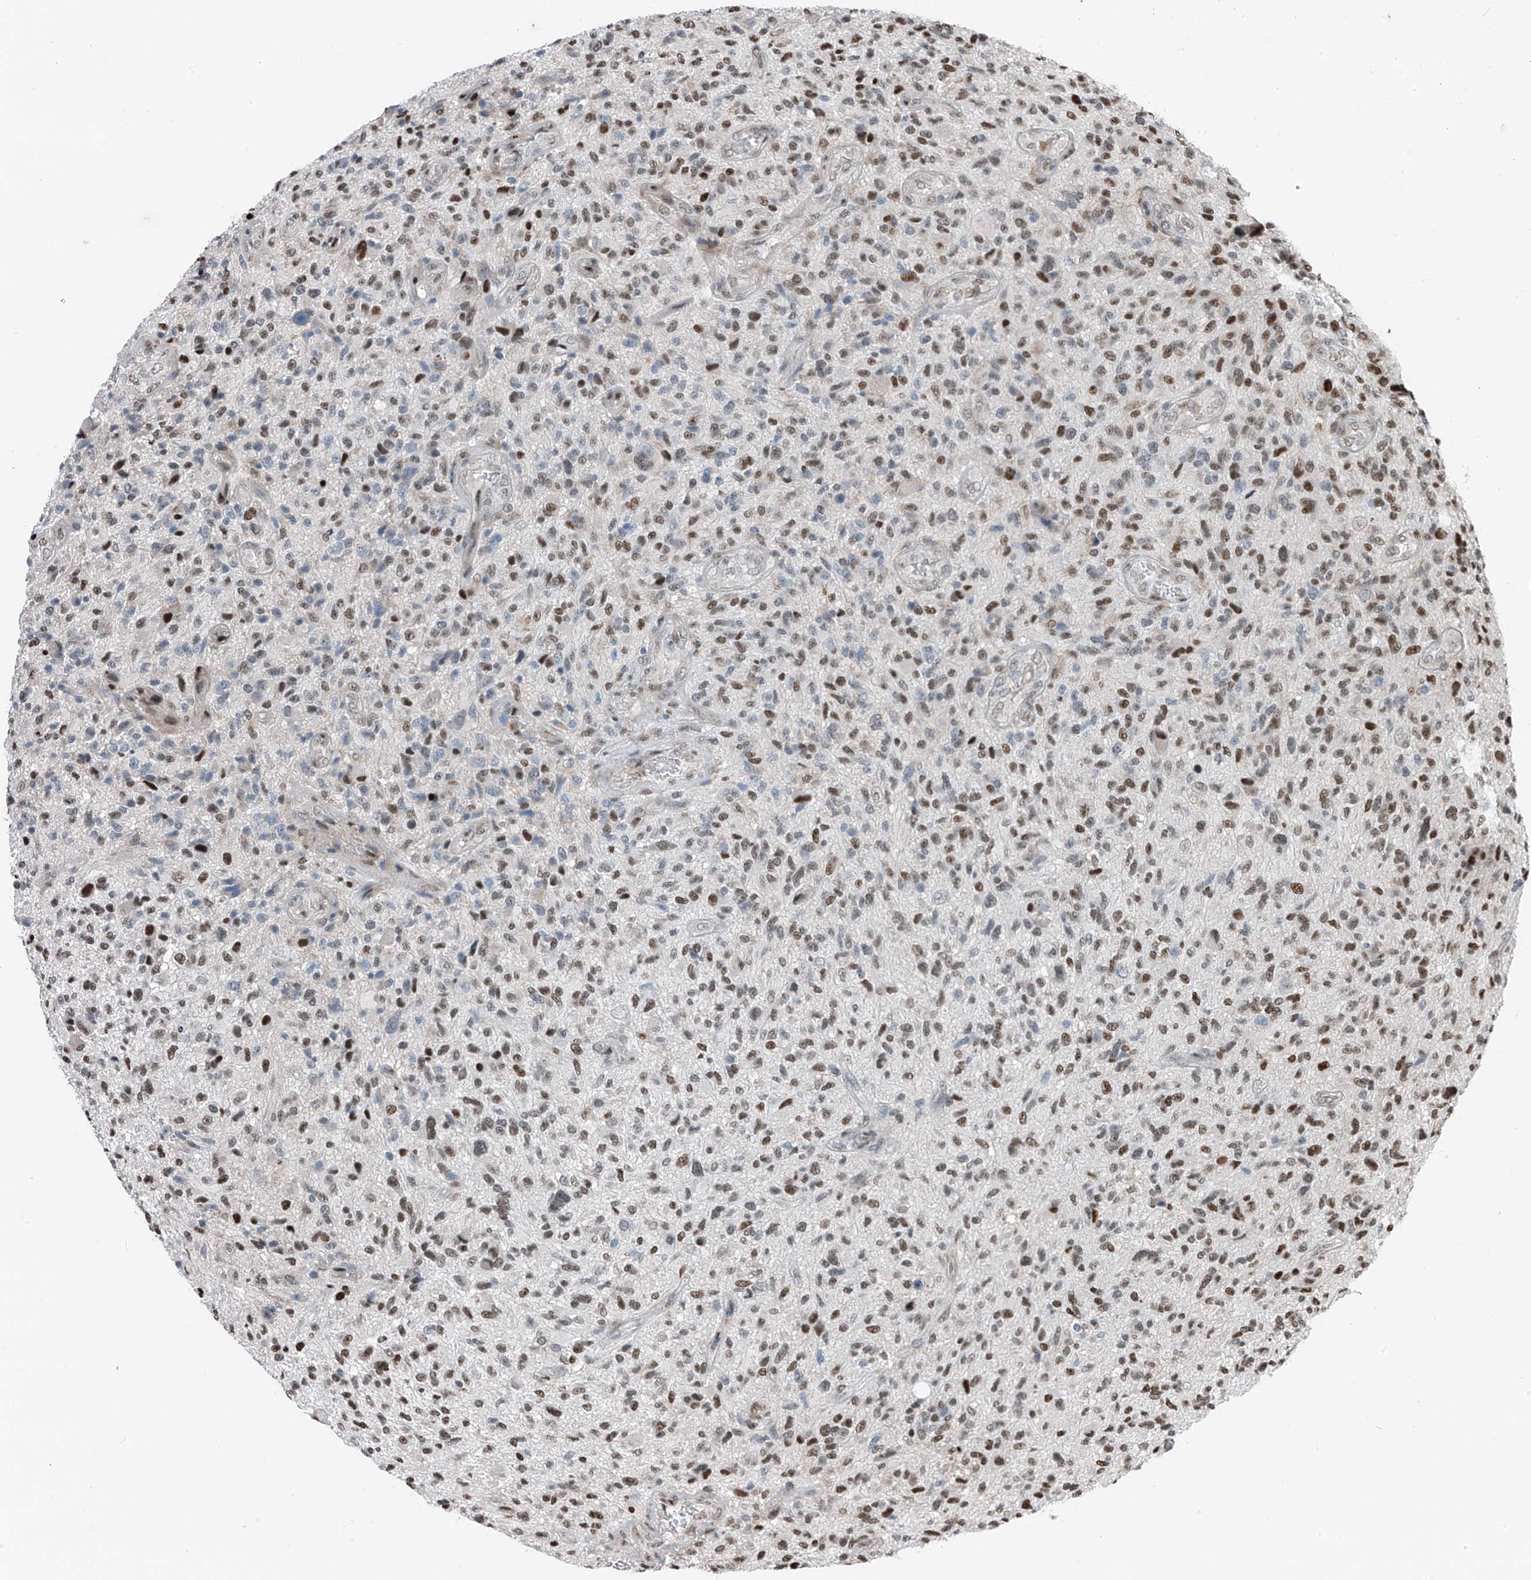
{"staining": {"intensity": "moderate", "quantity": "25%-75%", "location": "nuclear"}, "tissue": "glioma", "cell_type": "Tumor cells", "image_type": "cancer", "snomed": [{"axis": "morphology", "description": "Glioma, malignant, High grade"}, {"axis": "topography", "description": "Brain"}], "caption": "The image displays a brown stain indicating the presence of a protein in the nuclear of tumor cells in glioma. (Stains: DAB in brown, nuclei in blue, Microscopy: brightfield microscopy at high magnification).", "gene": "RBP7", "patient": {"sex": "male", "age": 47}}